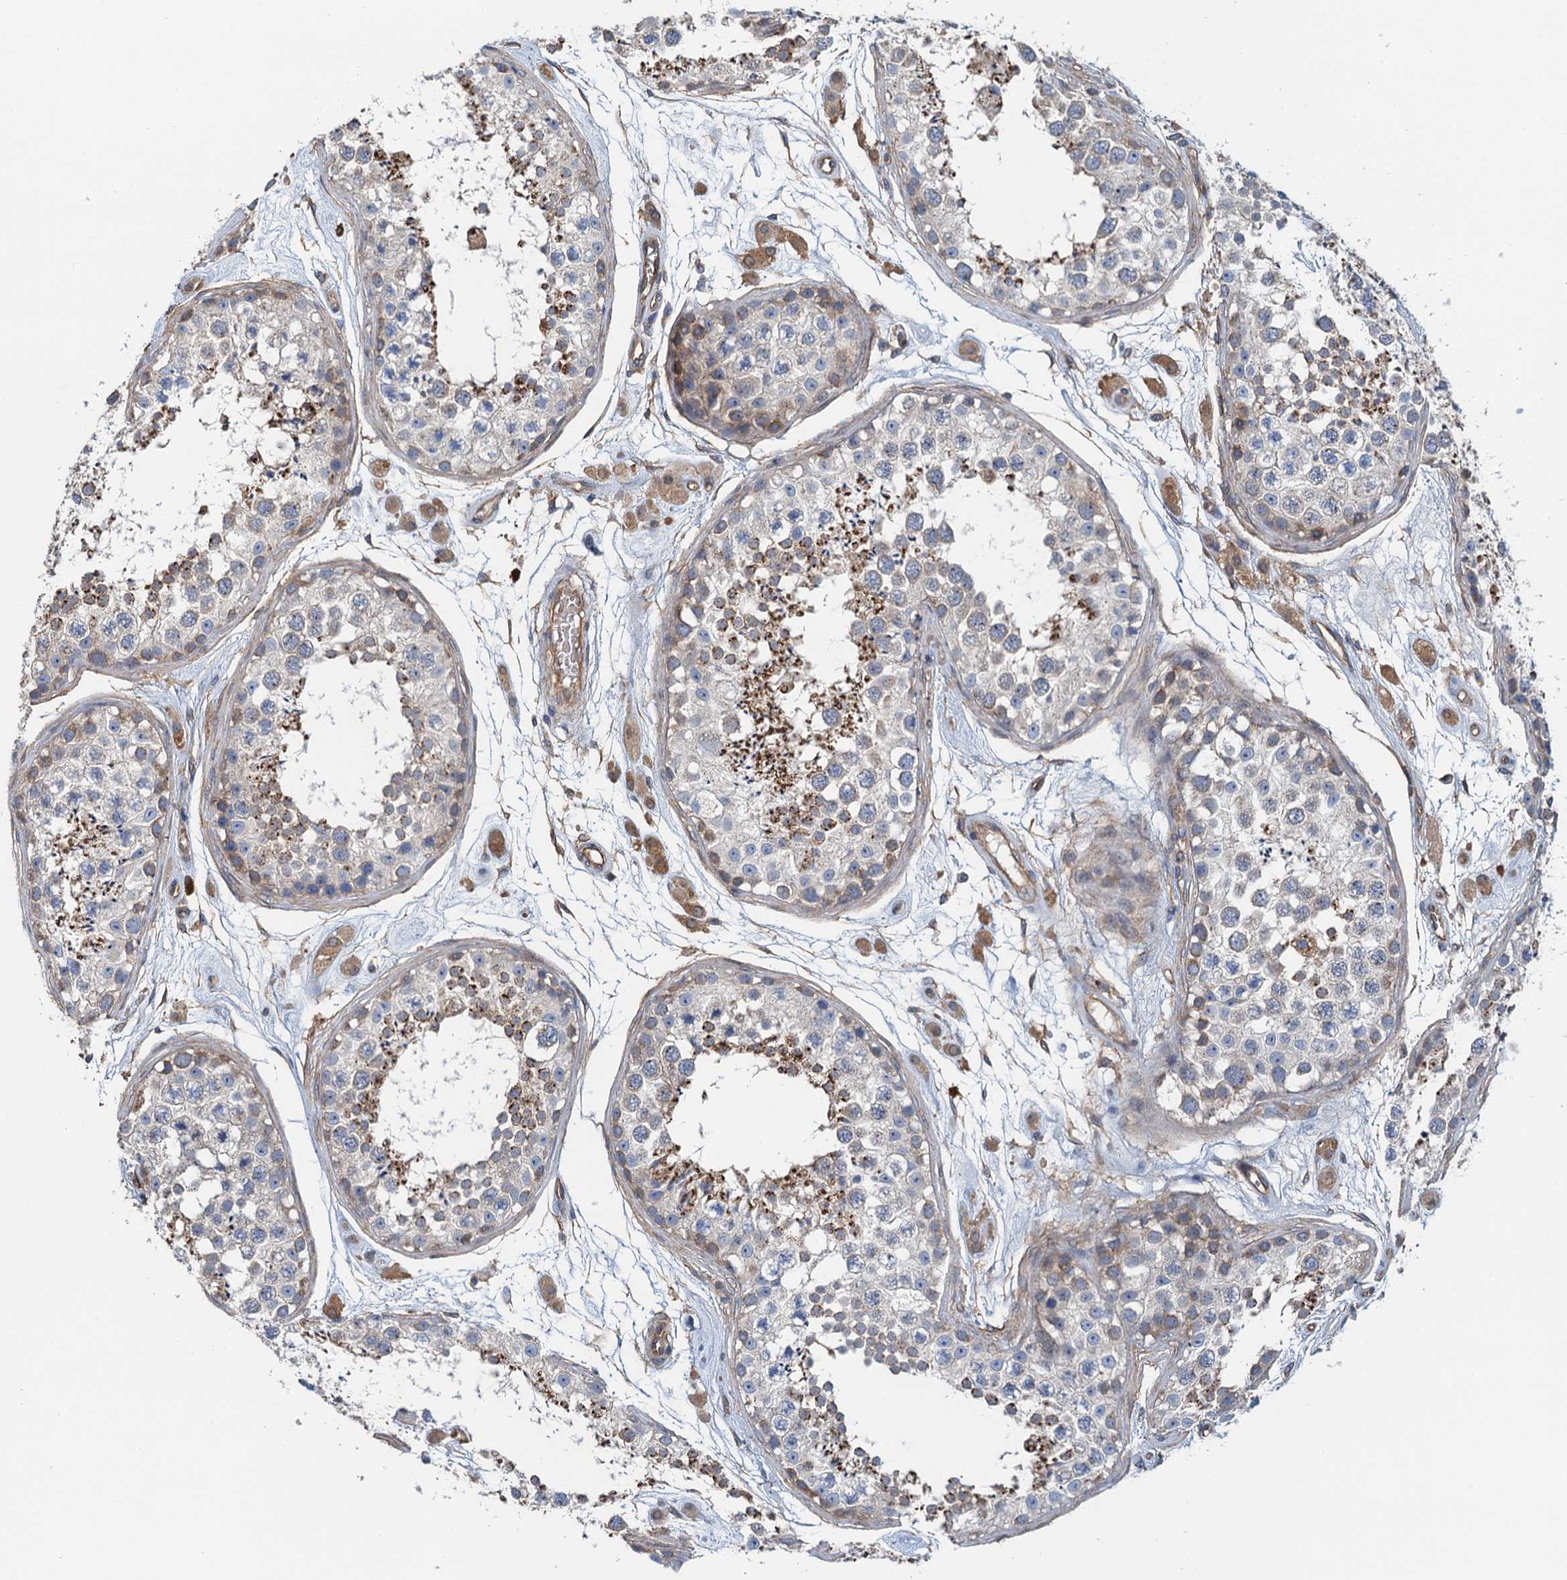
{"staining": {"intensity": "strong", "quantity": "<25%", "location": "cytoplasmic/membranous"}, "tissue": "testis", "cell_type": "Cells in seminiferous ducts", "image_type": "normal", "snomed": [{"axis": "morphology", "description": "Normal tissue, NOS"}, {"axis": "topography", "description": "Testis"}], "caption": "Benign testis exhibits strong cytoplasmic/membranous expression in about <25% of cells in seminiferous ducts, visualized by immunohistochemistry.", "gene": "ROGDI", "patient": {"sex": "male", "age": 25}}